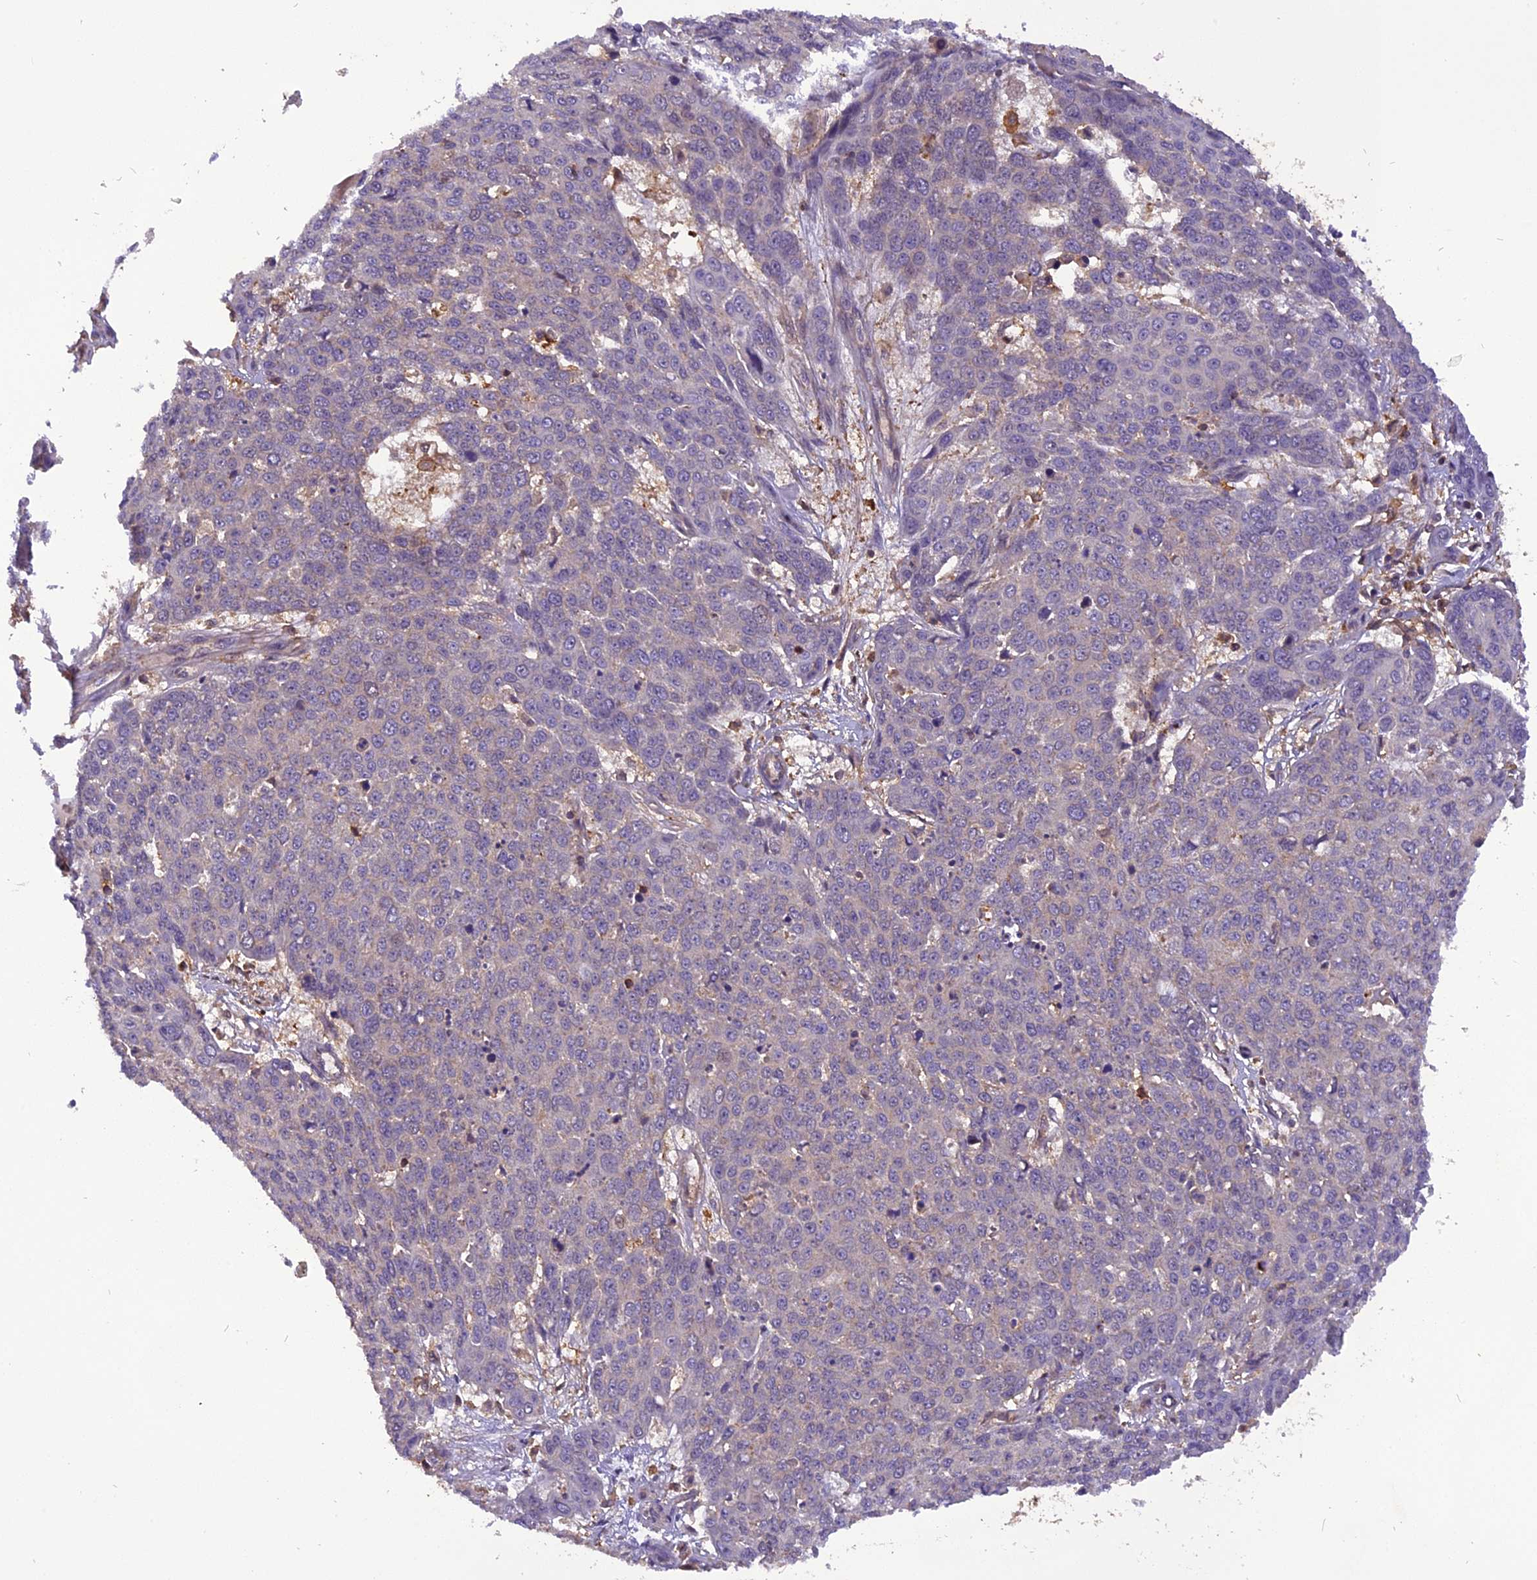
{"staining": {"intensity": "negative", "quantity": "none", "location": "none"}, "tissue": "skin cancer", "cell_type": "Tumor cells", "image_type": "cancer", "snomed": [{"axis": "morphology", "description": "Squamous cell carcinoma, NOS"}, {"axis": "topography", "description": "Skin"}], "caption": "Squamous cell carcinoma (skin) was stained to show a protein in brown. There is no significant positivity in tumor cells.", "gene": "STOML1", "patient": {"sex": "male", "age": 71}}